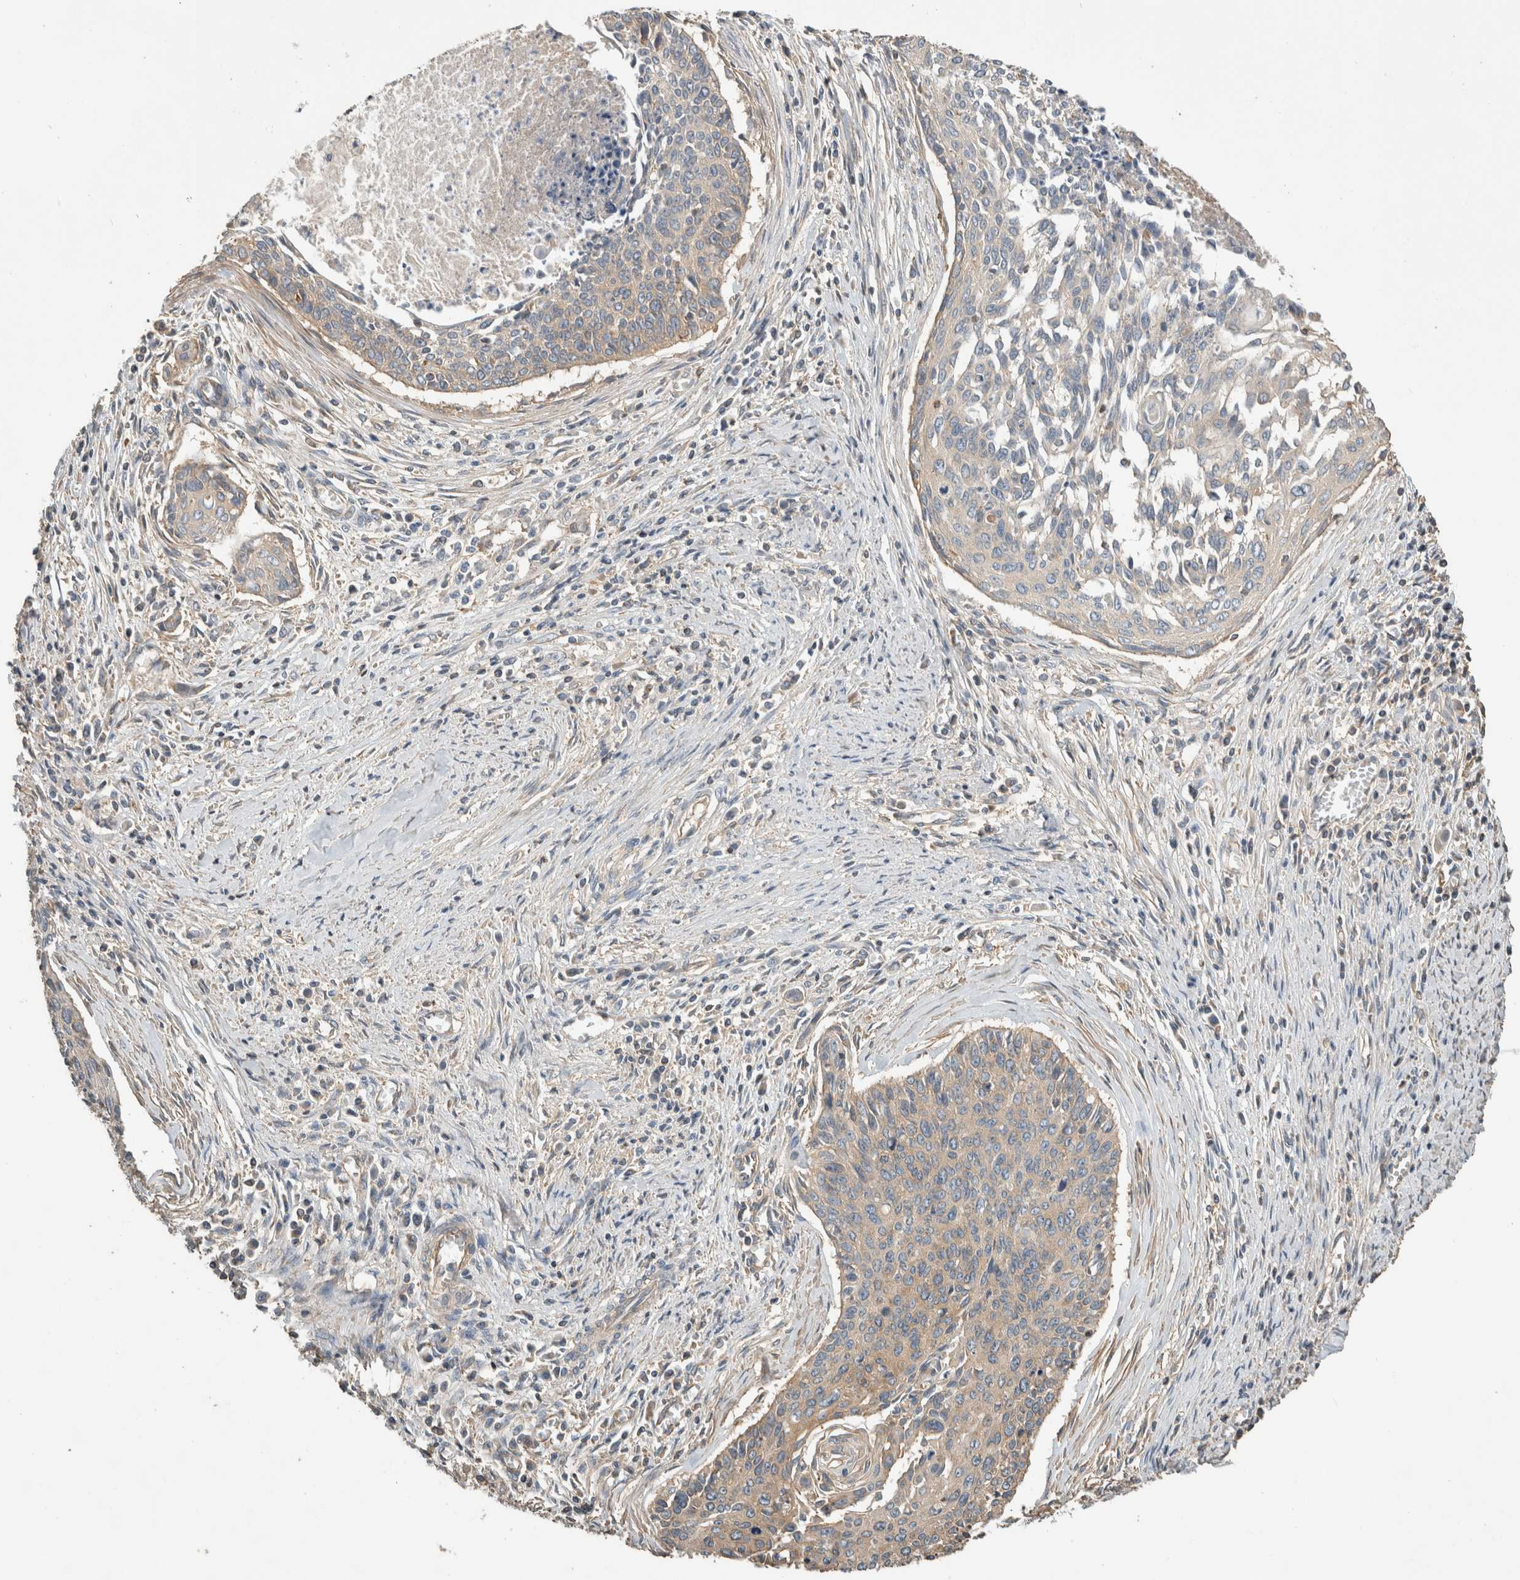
{"staining": {"intensity": "weak", "quantity": "<25%", "location": "cytoplasmic/membranous"}, "tissue": "cervical cancer", "cell_type": "Tumor cells", "image_type": "cancer", "snomed": [{"axis": "morphology", "description": "Squamous cell carcinoma, NOS"}, {"axis": "topography", "description": "Cervix"}], "caption": "IHC histopathology image of neoplastic tissue: cervical cancer (squamous cell carcinoma) stained with DAB (3,3'-diaminobenzidine) exhibits no significant protein expression in tumor cells.", "gene": "EIF4G3", "patient": {"sex": "female", "age": 55}}